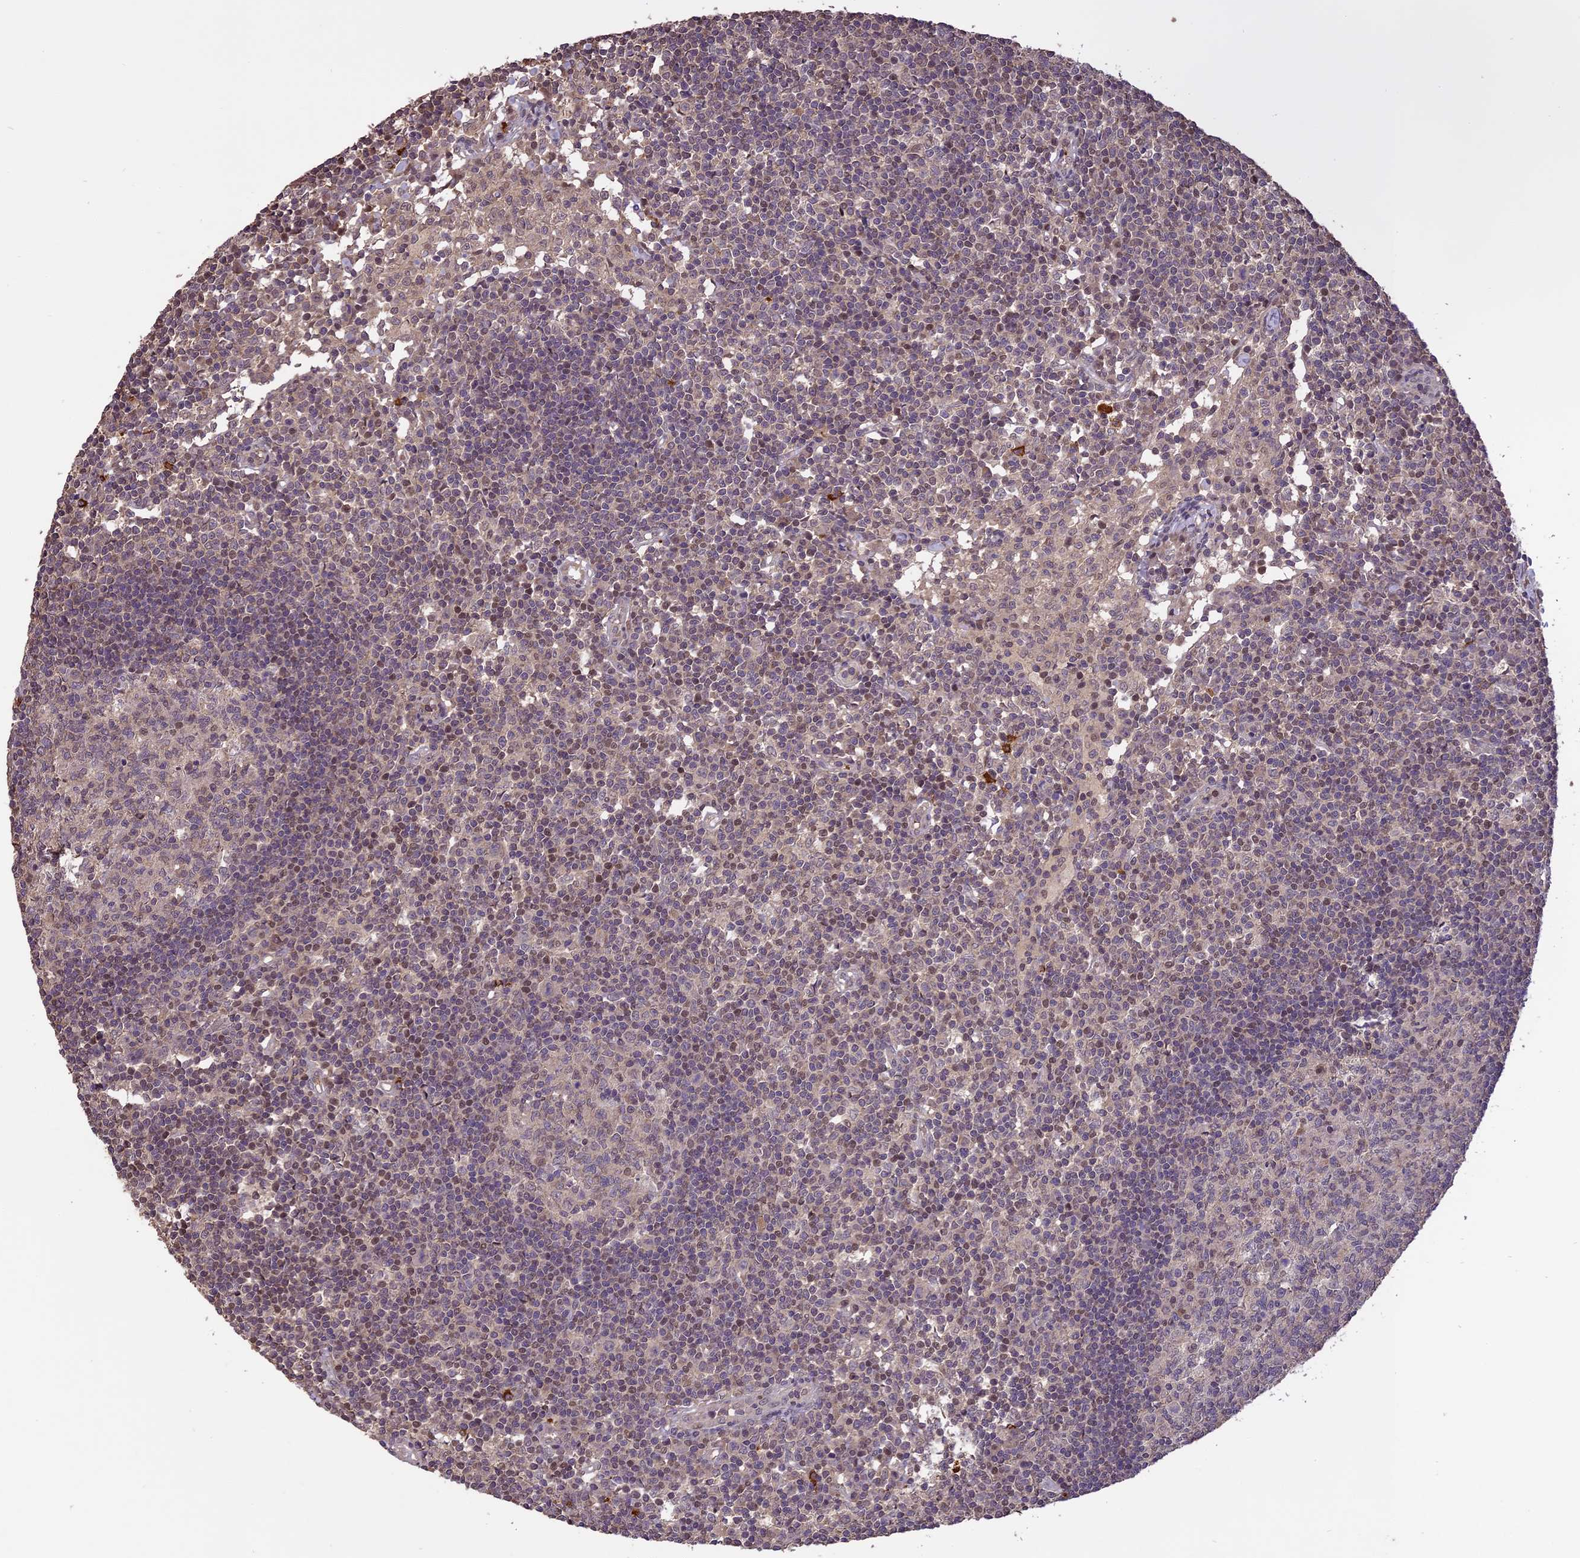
{"staining": {"intensity": "weak", "quantity": "<25%", "location": "nuclear"}, "tissue": "lymph node", "cell_type": "Germinal center cells", "image_type": "normal", "snomed": [{"axis": "morphology", "description": "Normal tissue, NOS"}, {"axis": "topography", "description": "Lymph node"}], "caption": "High power microscopy image of an immunohistochemistry image of normal lymph node, revealing no significant expression in germinal center cells.", "gene": "TIGD7", "patient": {"sex": "female", "age": 55}}